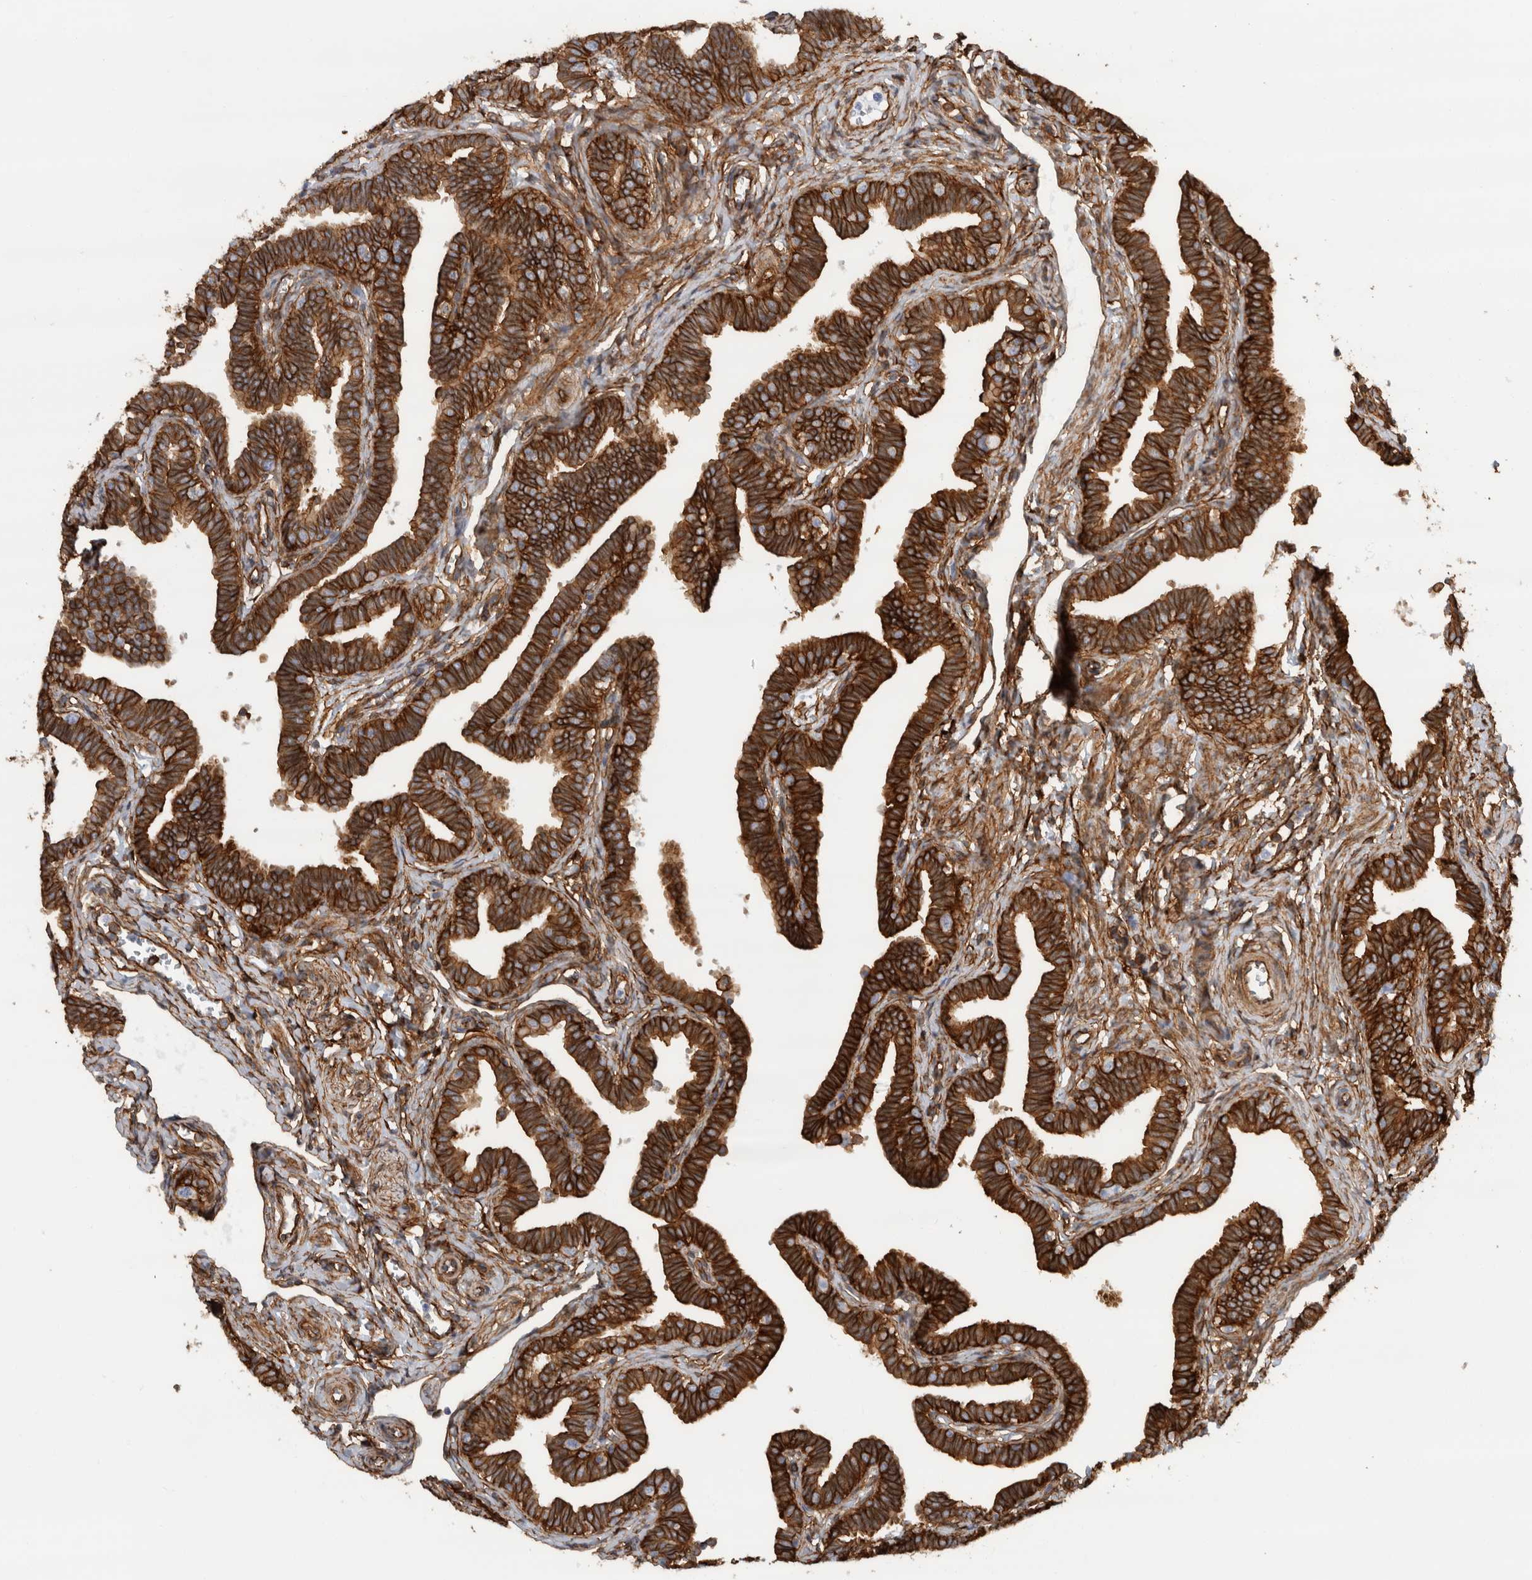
{"staining": {"intensity": "strong", "quantity": ">75%", "location": "cytoplasmic/membranous"}, "tissue": "fallopian tube", "cell_type": "Glandular cells", "image_type": "normal", "snomed": [{"axis": "morphology", "description": "Normal tissue, NOS"}, {"axis": "topography", "description": "Fallopian tube"}, {"axis": "topography", "description": "Ovary"}], "caption": "DAB immunohistochemical staining of benign human fallopian tube displays strong cytoplasmic/membranous protein staining in approximately >75% of glandular cells.", "gene": "AHNAK", "patient": {"sex": "female", "age": 23}}